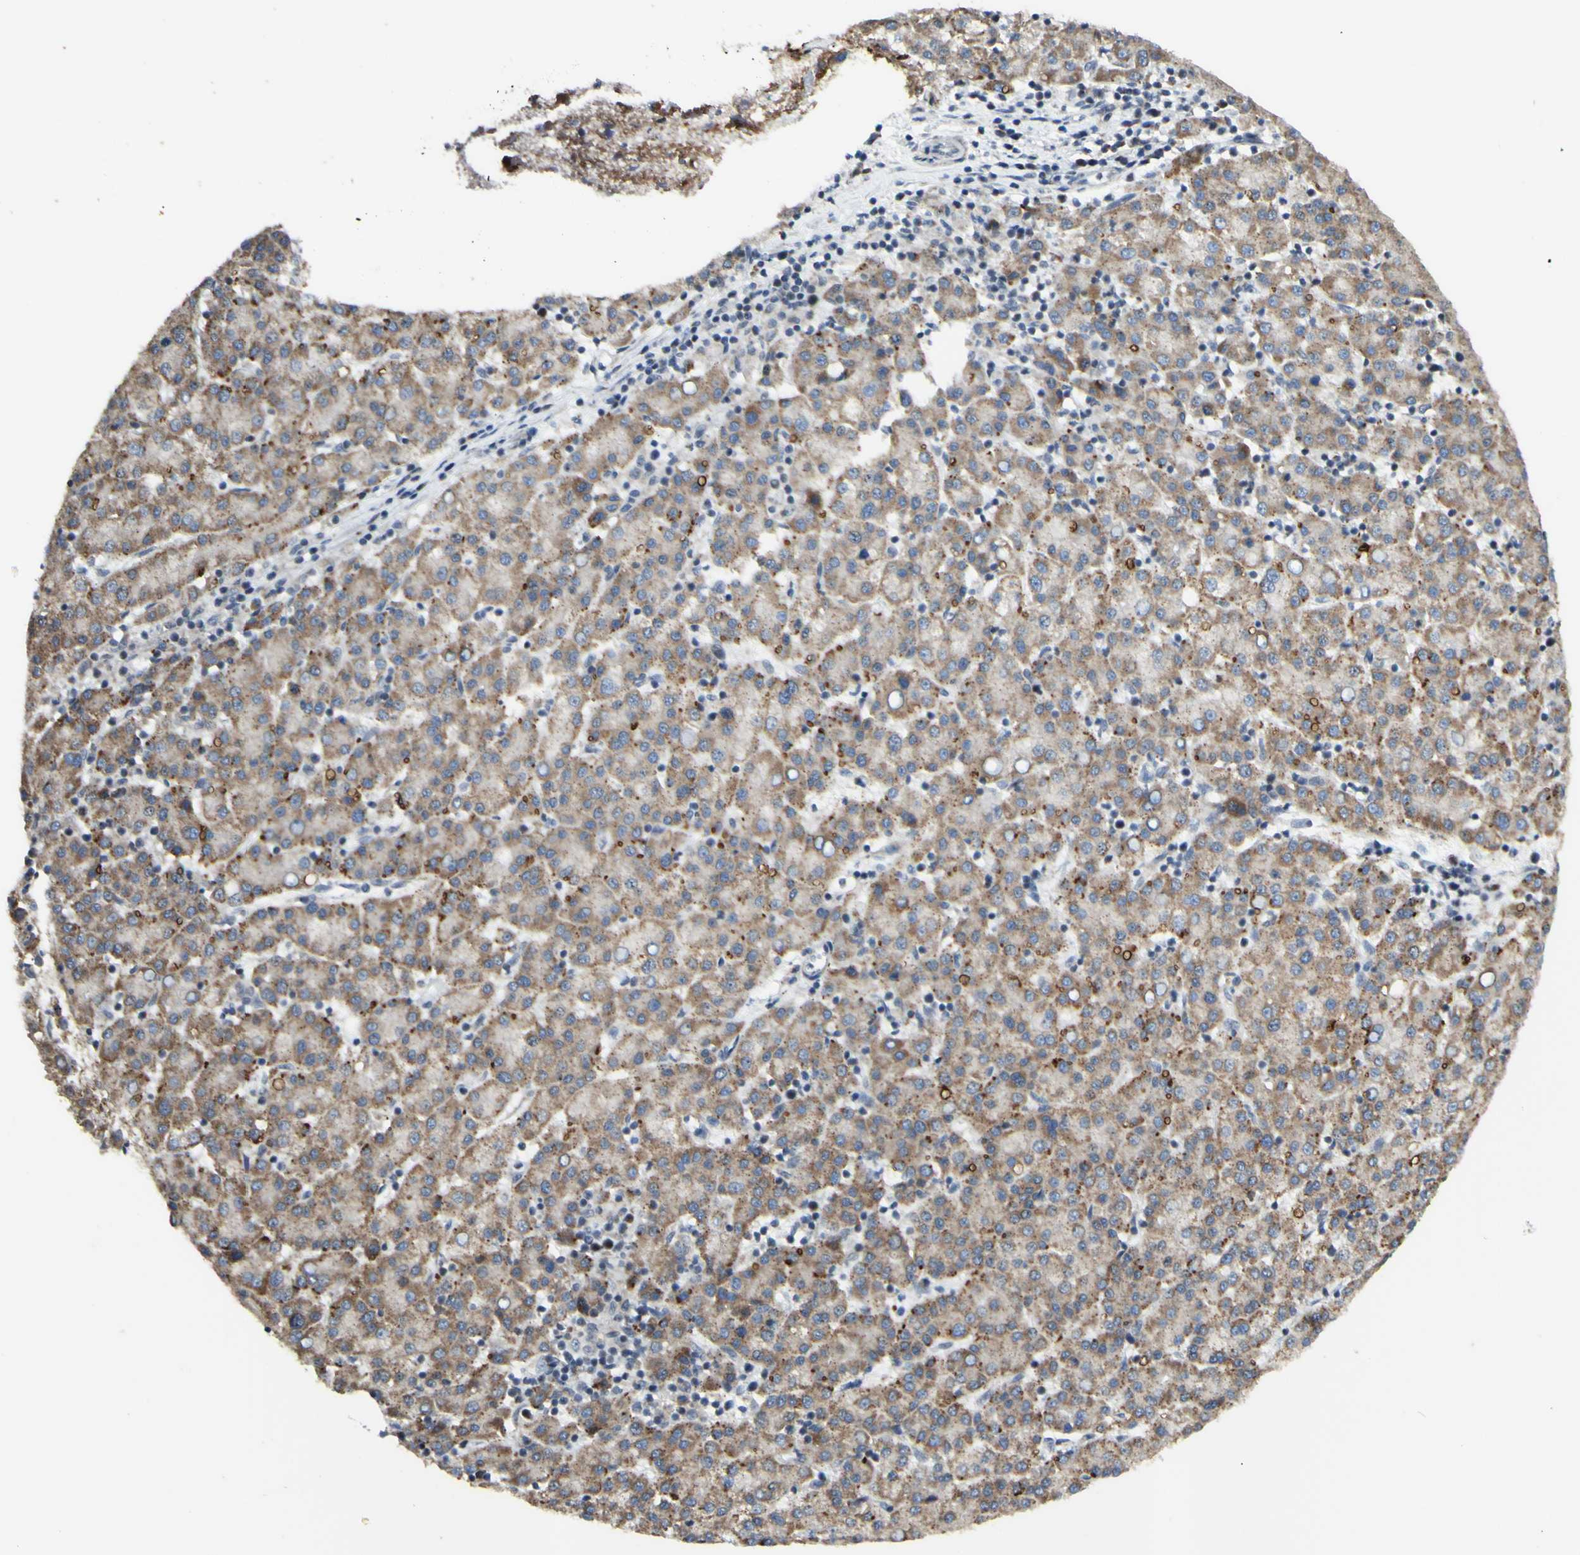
{"staining": {"intensity": "moderate", "quantity": ">75%", "location": "cytoplasmic/membranous"}, "tissue": "liver cancer", "cell_type": "Tumor cells", "image_type": "cancer", "snomed": [{"axis": "morphology", "description": "Carcinoma, Hepatocellular, NOS"}, {"axis": "topography", "description": "Liver"}], "caption": "DAB (3,3'-diaminobenzidine) immunohistochemical staining of human liver cancer (hepatocellular carcinoma) shows moderate cytoplasmic/membranous protein staining in about >75% of tumor cells. (DAB IHC, brown staining for protein, blue staining for nuclei).", "gene": "DHRS3", "patient": {"sex": "female", "age": 58}}